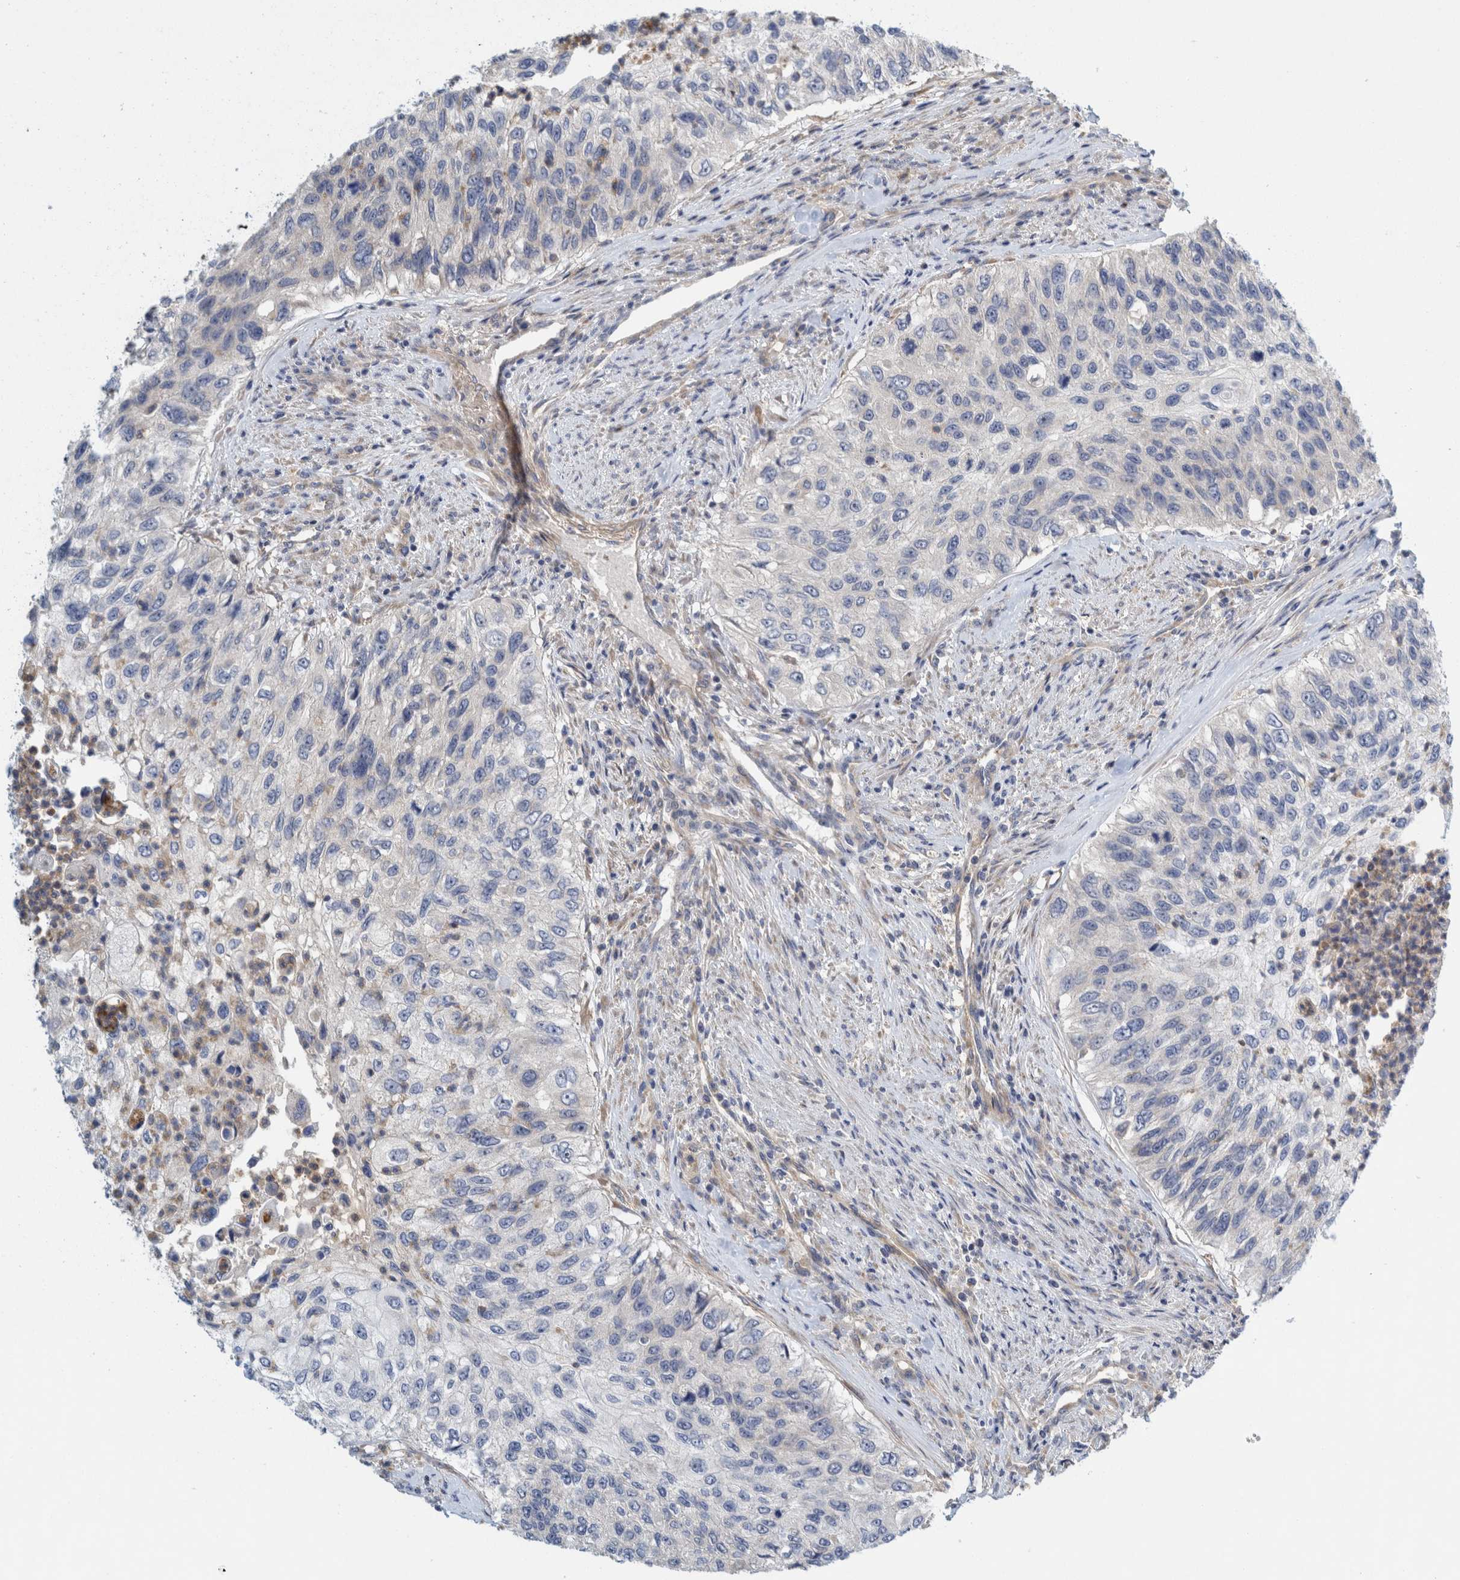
{"staining": {"intensity": "negative", "quantity": "none", "location": "none"}, "tissue": "urothelial cancer", "cell_type": "Tumor cells", "image_type": "cancer", "snomed": [{"axis": "morphology", "description": "Urothelial carcinoma, High grade"}, {"axis": "topography", "description": "Urinary bladder"}], "caption": "DAB (3,3'-diaminobenzidine) immunohistochemical staining of human high-grade urothelial carcinoma shows no significant positivity in tumor cells. (Stains: DAB (3,3'-diaminobenzidine) IHC with hematoxylin counter stain, Microscopy: brightfield microscopy at high magnification).", "gene": "ZNF324B", "patient": {"sex": "female", "age": 60}}